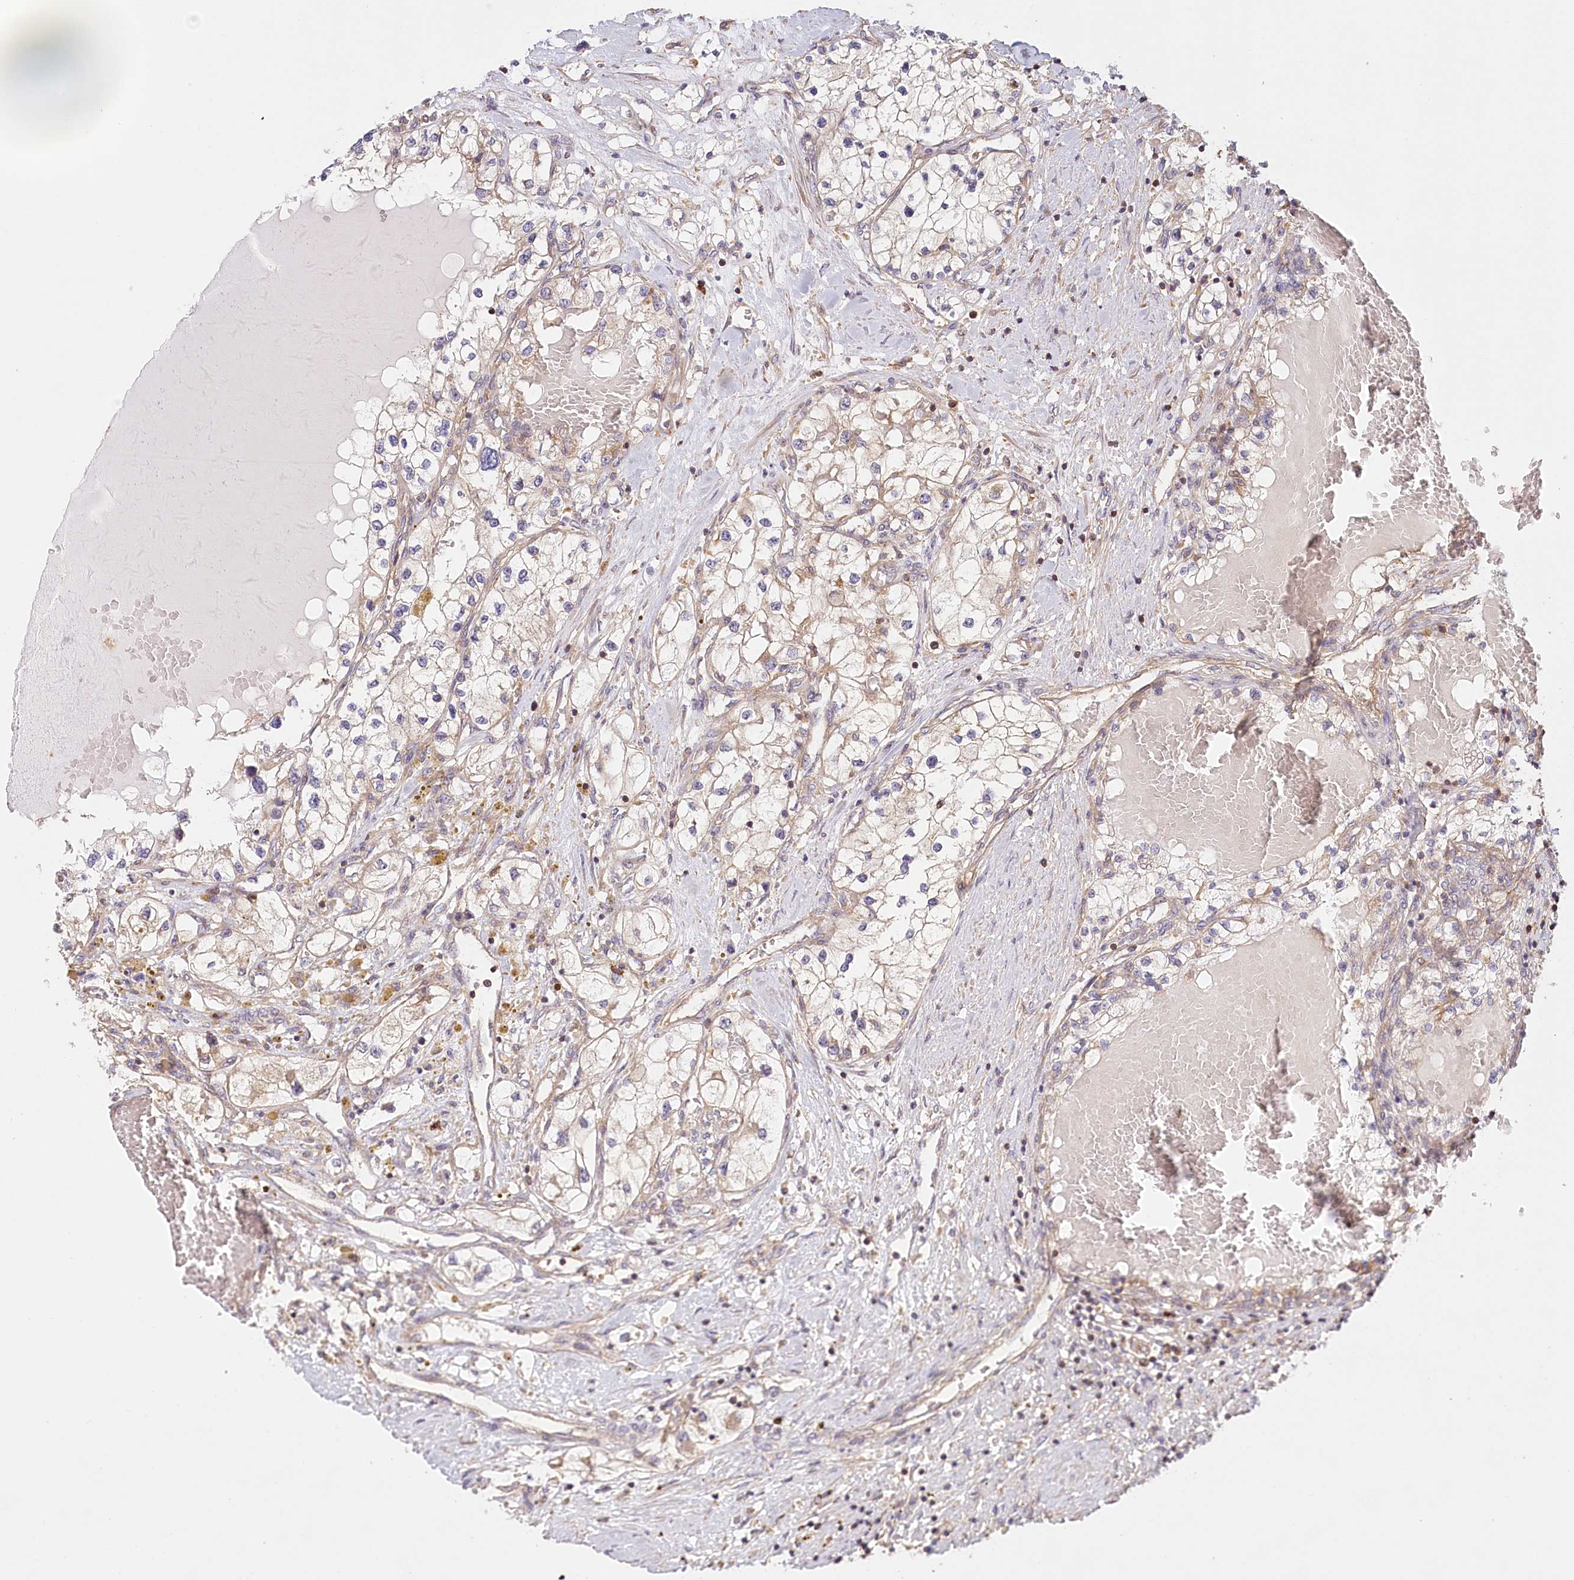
{"staining": {"intensity": "weak", "quantity": "<25%", "location": "cytoplasmic/membranous"}, "tissue": "renal cancer", "cell_type": "Tumor cells", "image_type": "cancer", "snomed": [{"axis": "morphology", "description": "Normal tissue, NOS"}, {"axis": "morphology", "description": "Adenocarcinoma, NOS"}, {"axis": "topography", "description": "Kidney"}], "caption": "Immunohistochemistry (IHC) image of neoplastic tissue: renal cancer stained with DAB demonstrates no significant protein expression in tumor cells.", "gene": "UMPS", "patient": {"sex": "male", "age": 68}}